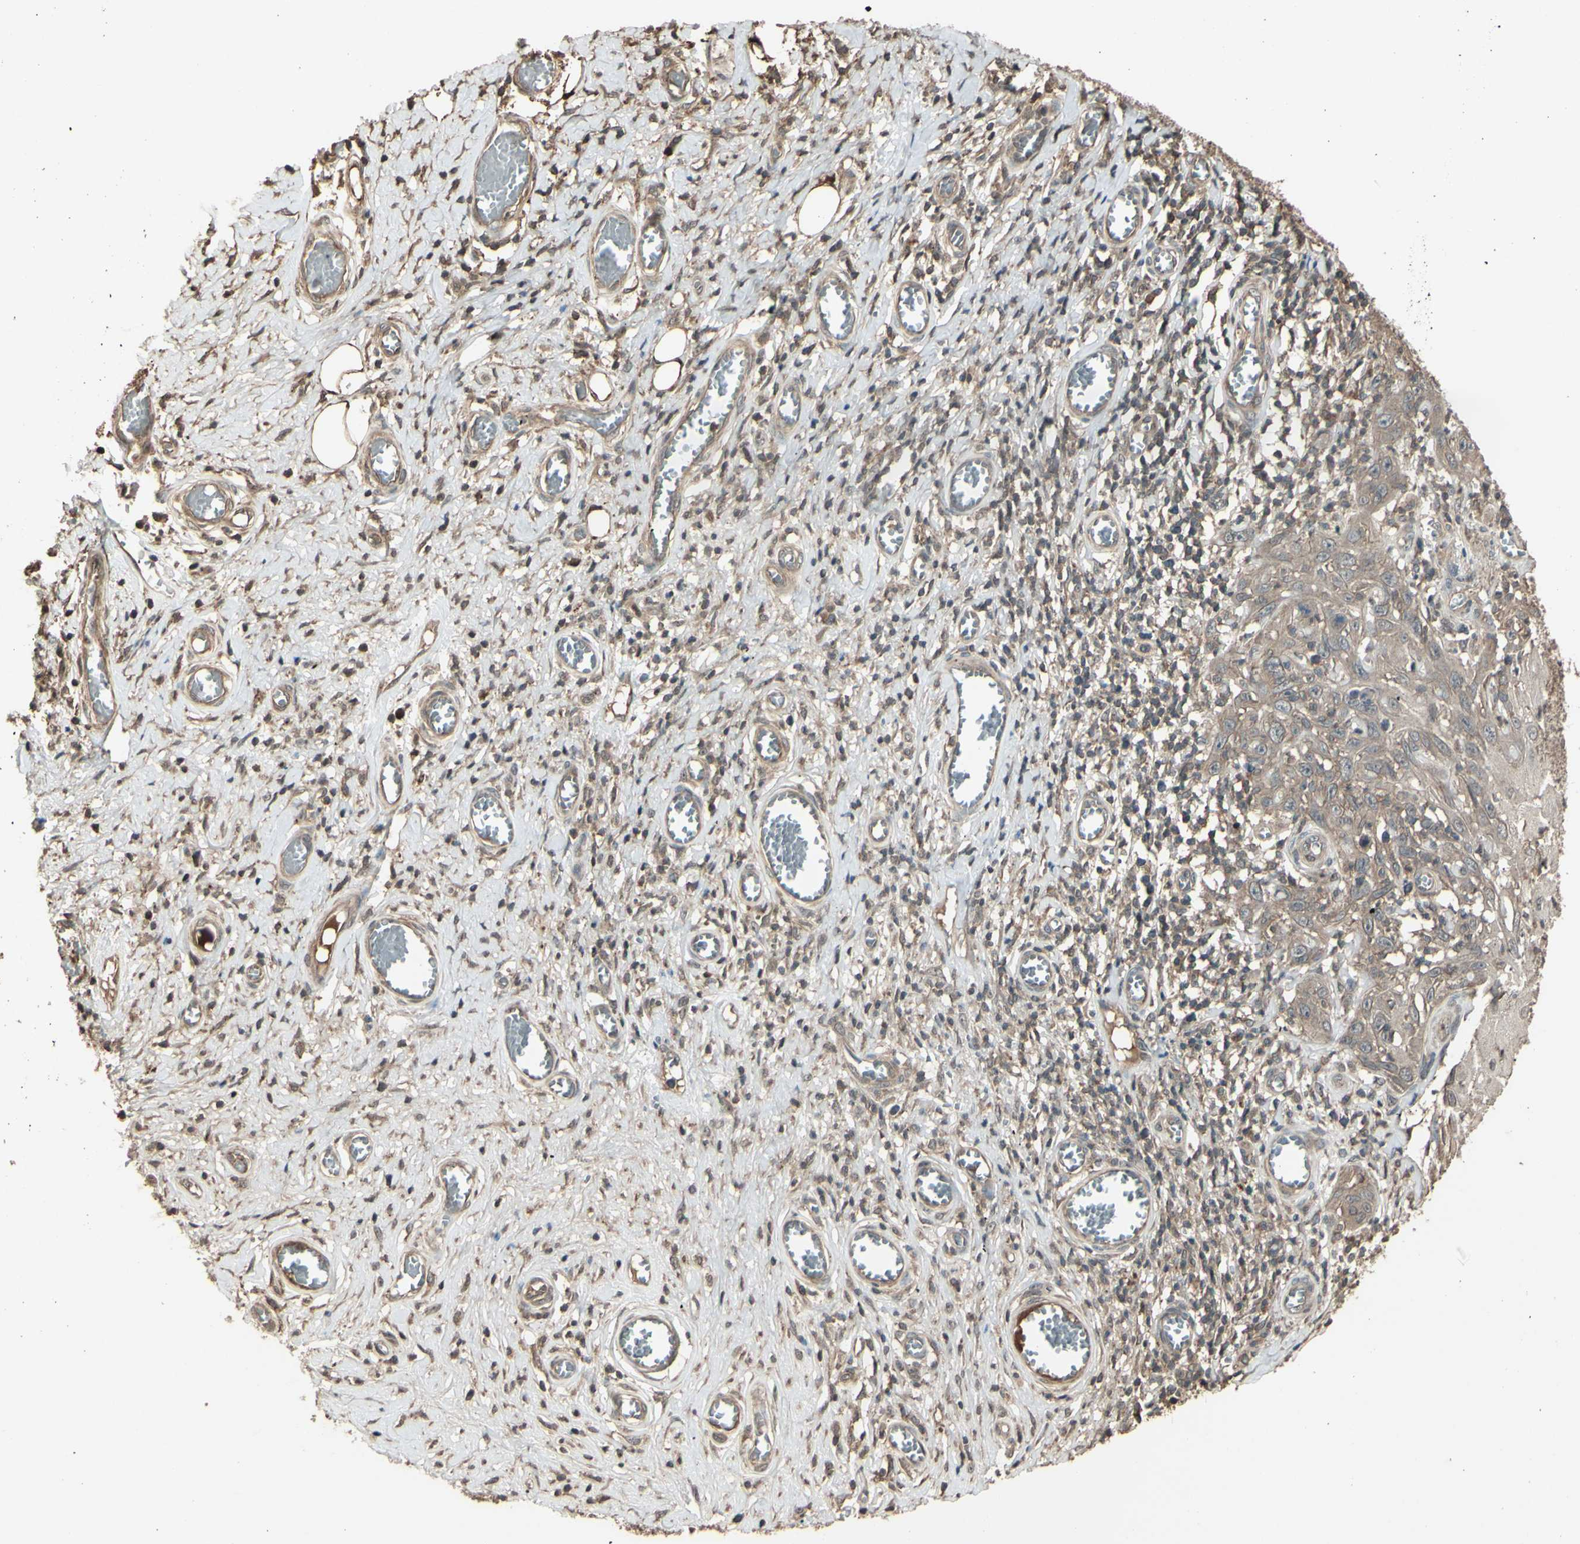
{"staining": {"intensity": "weak", "quantity": ">75%", "location": "cytoplasmic/membranous"}, "tissue": "skin cancer", "cell_type": "Tumor cells", "image_type": "cancer", "snomed": [{"axis": "morphology", "description": "Squamous cell carcinoma, NOS"}, {"axis": "topography", "description": "Skin"}], "caption": "Immunohistochemical staining of human skin cancer (squamous cell carcinoma) demonstrates low levels of weak cytoplasmic/membranous protein expression in about >75% of tumor cells. The protein is shown in brown color, while the nuclei are stained blue.", "gene": "GNAS", "patient": {"sex": "female", "age": 73}}